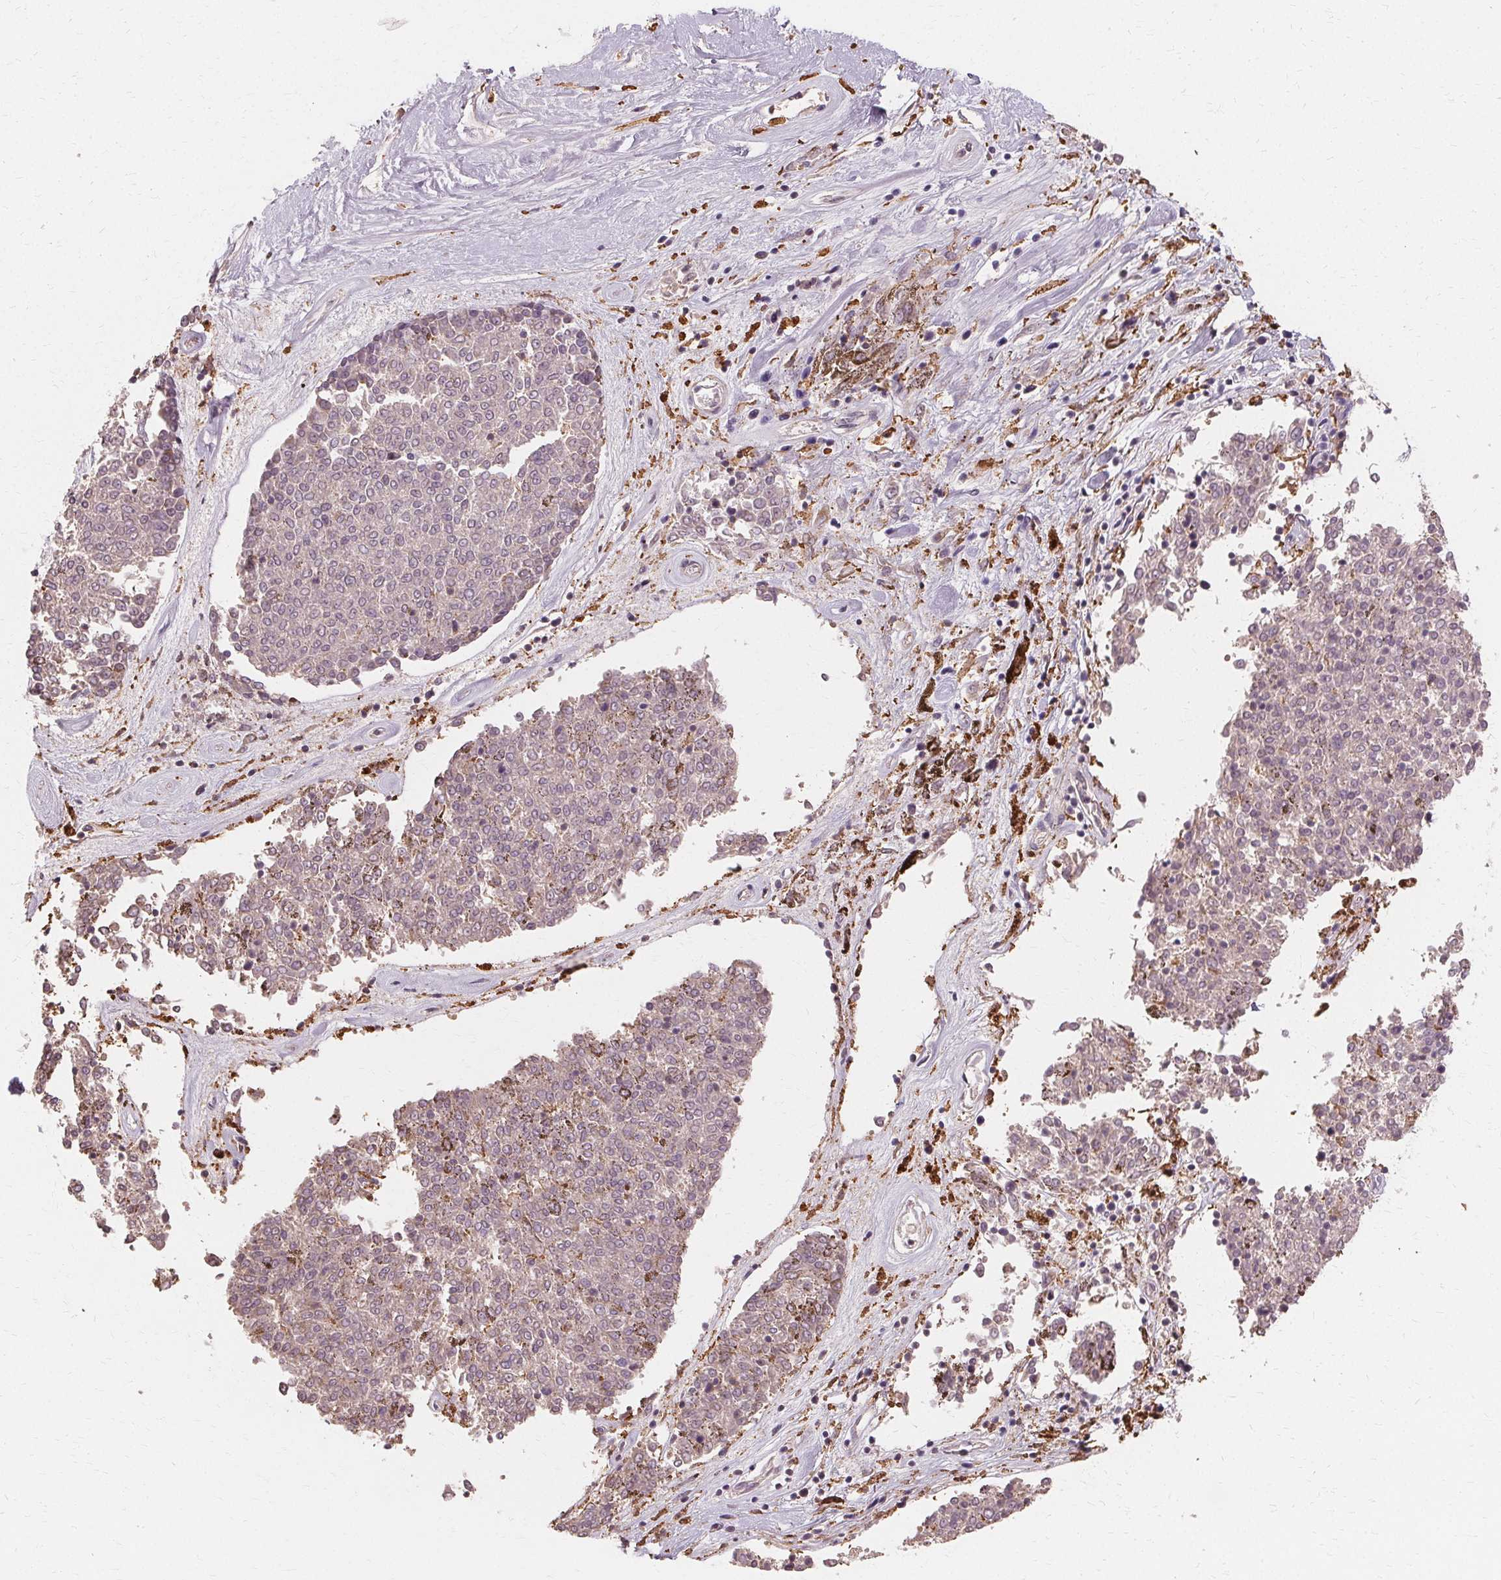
{"staining": {"intensity": "negative", "quantity": "none", "location": "none"}, "tissue": "melanoma", "cell_type": "Tumor cells", "image_type": "cancer", "snomed": [{"axis": "morphology", "description": "Malignant melanoma, NOS"}, {"axis": "topography", "description": "Skin"}], "caption": "An immunohistochemistry (IHC) histopathology image of malignant melanoma is shown. There is no staining in tumor cells of malignant melanoma. Brightfield microscopy of IHC stained with DAB (3,3'-diaminobenzidine) (brown) and hematoxylin (blue), captured at high magnification.", "gene": "IFNGR1", "patient": {"sex": "female", "age": 72}}